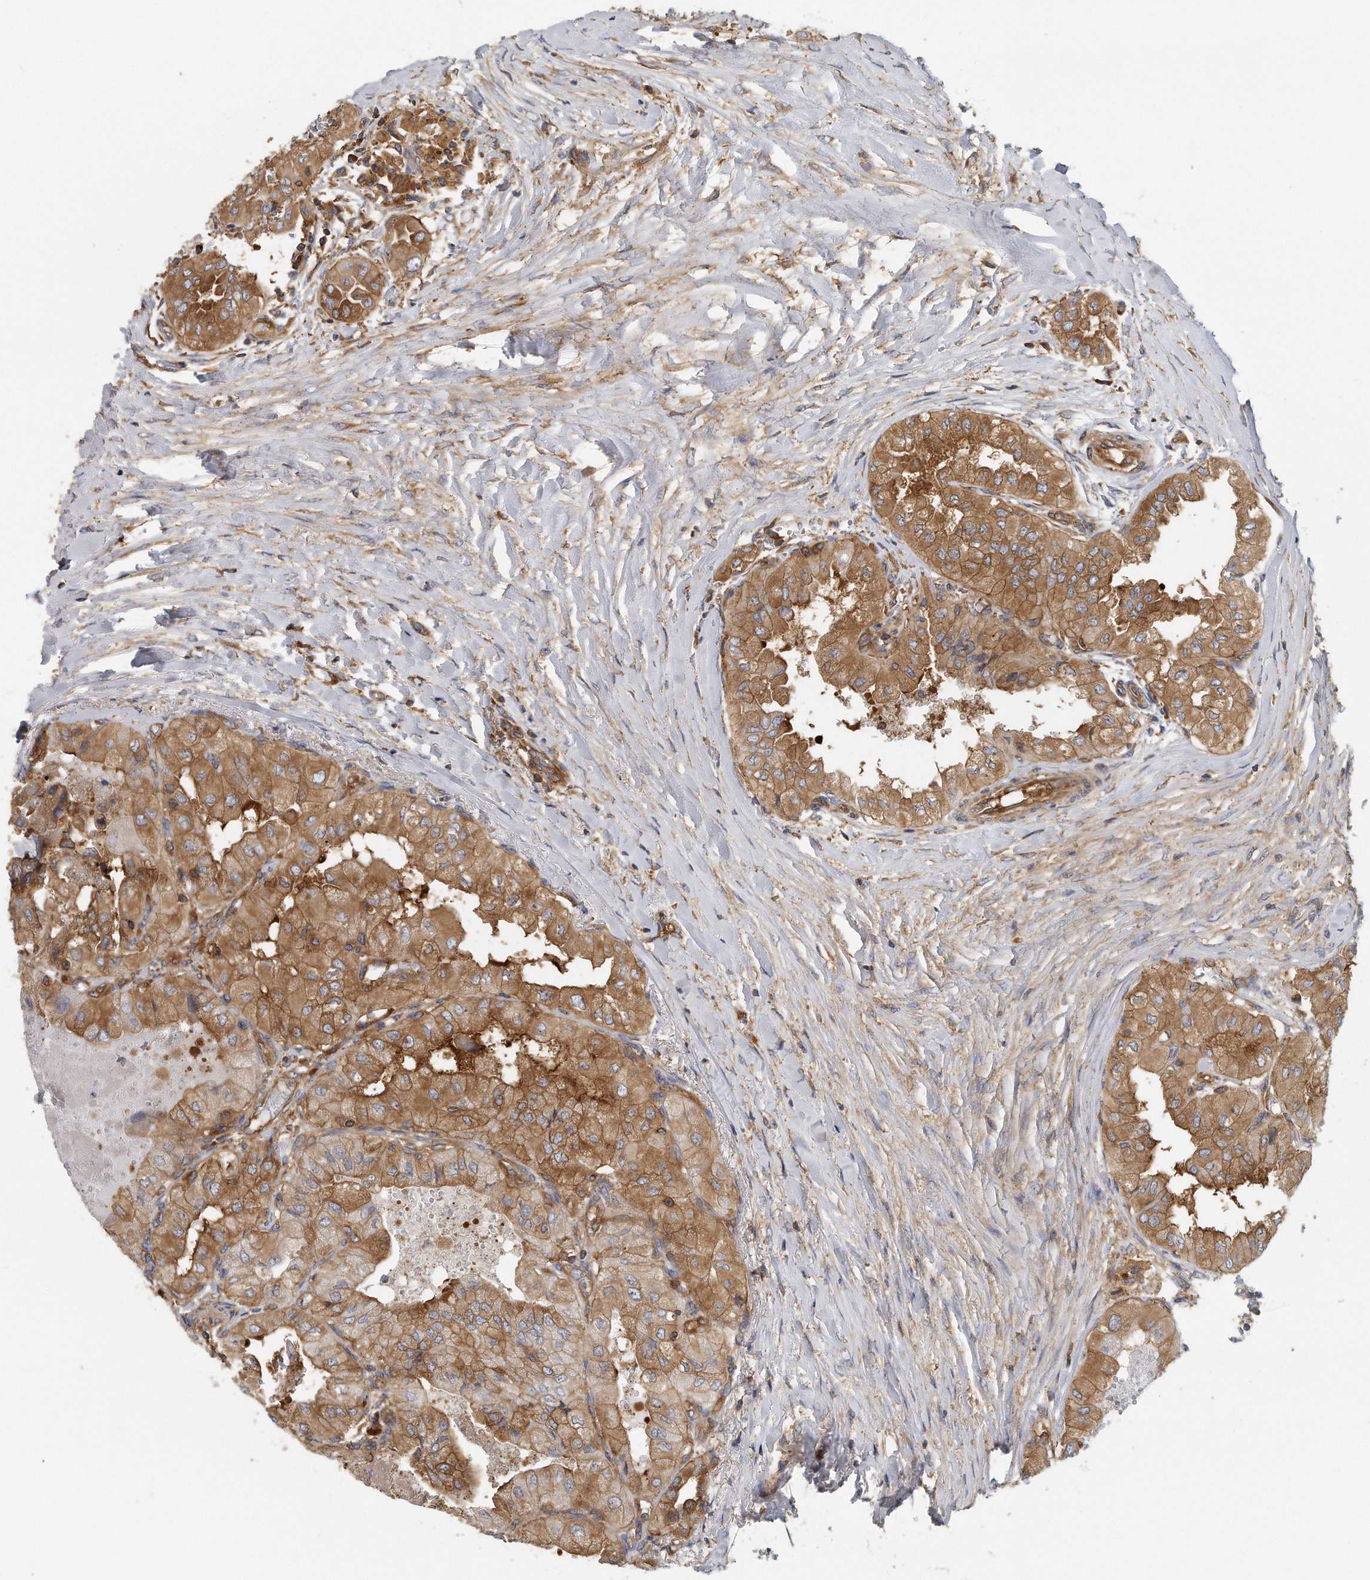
{"staining": {"intensity": "moderate", "quantity": ">75%", "location": "cytoplasmic/membranous"}, "tissue": "thyroid cancer", "cell_type": "Tumor cells", "image_type": "cancer", "snomed": [{"axis": "morphology", "description": "Papillary adenocarcinoma, NOS"}, {"axis": "topography", "description": "Thyroid gland"}], "caption": "Thyroid papillary adenocarcinoma was stained to show a protein in brown. There is medium levels of moderate cytoplasmic/membranous staining in approximately >75% of tumor cells.", "gene": "EIF3I", "patient": {"sex": "female", "age": 59}}